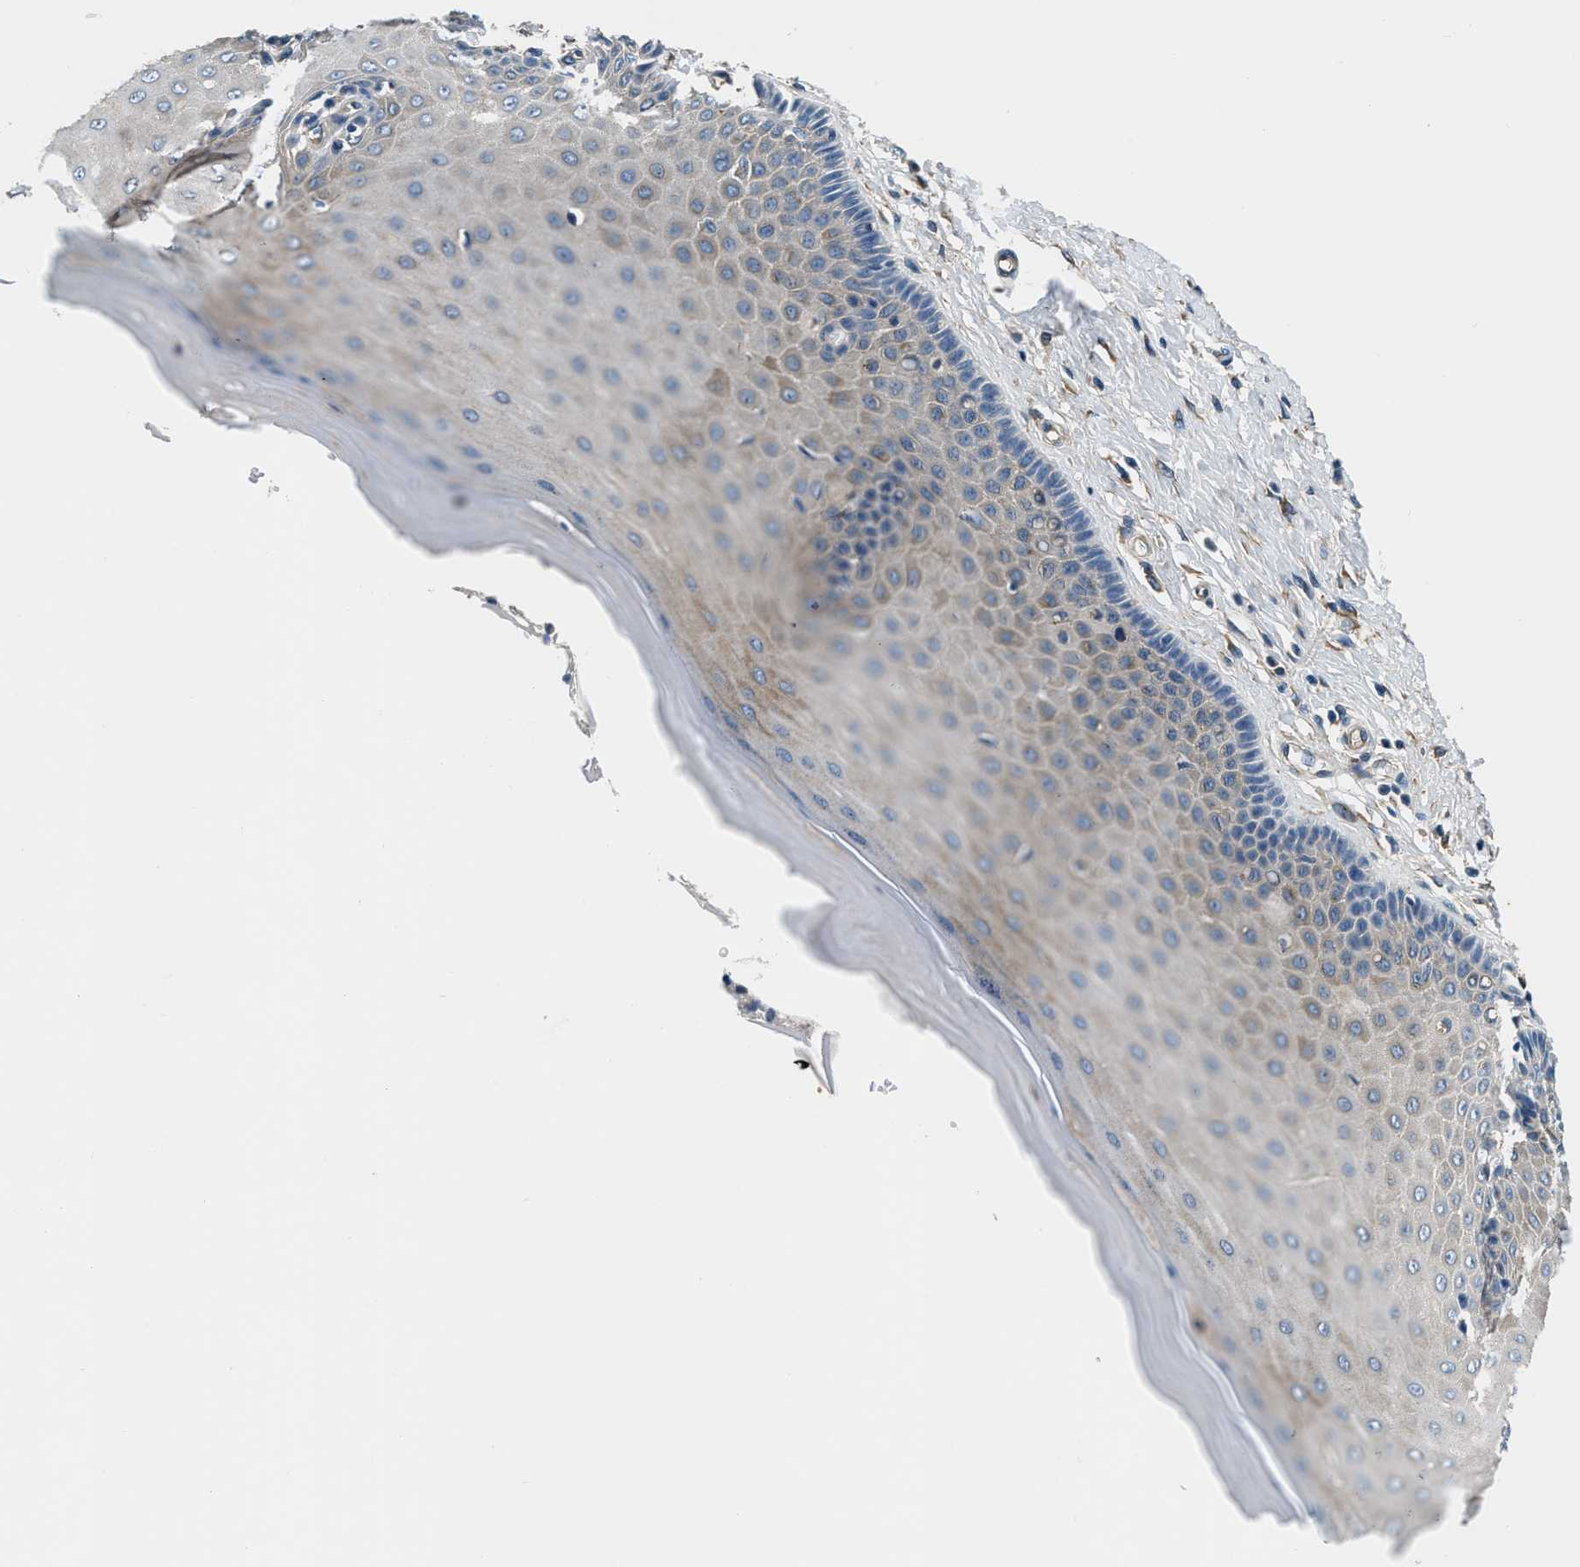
{"staining": {"intensity": "weak", "quantity": "<25%", "location": "cytoplasmic/membranous"}, "tissue": "cervix", "cell_type": "Glandular cells", "image_type": "normal", "snomed": [{"axis": "morphology", "description": "Normal tissue, NOS"}, {"axis": "topography", "description": "Cervix"}], "caption": "This is an immunohistochemistry photomicrograph of benign human cervix. There is no staining in glandular cells.", "gene": "EEA1", "patient": {"sex": "female", "age": 55}}